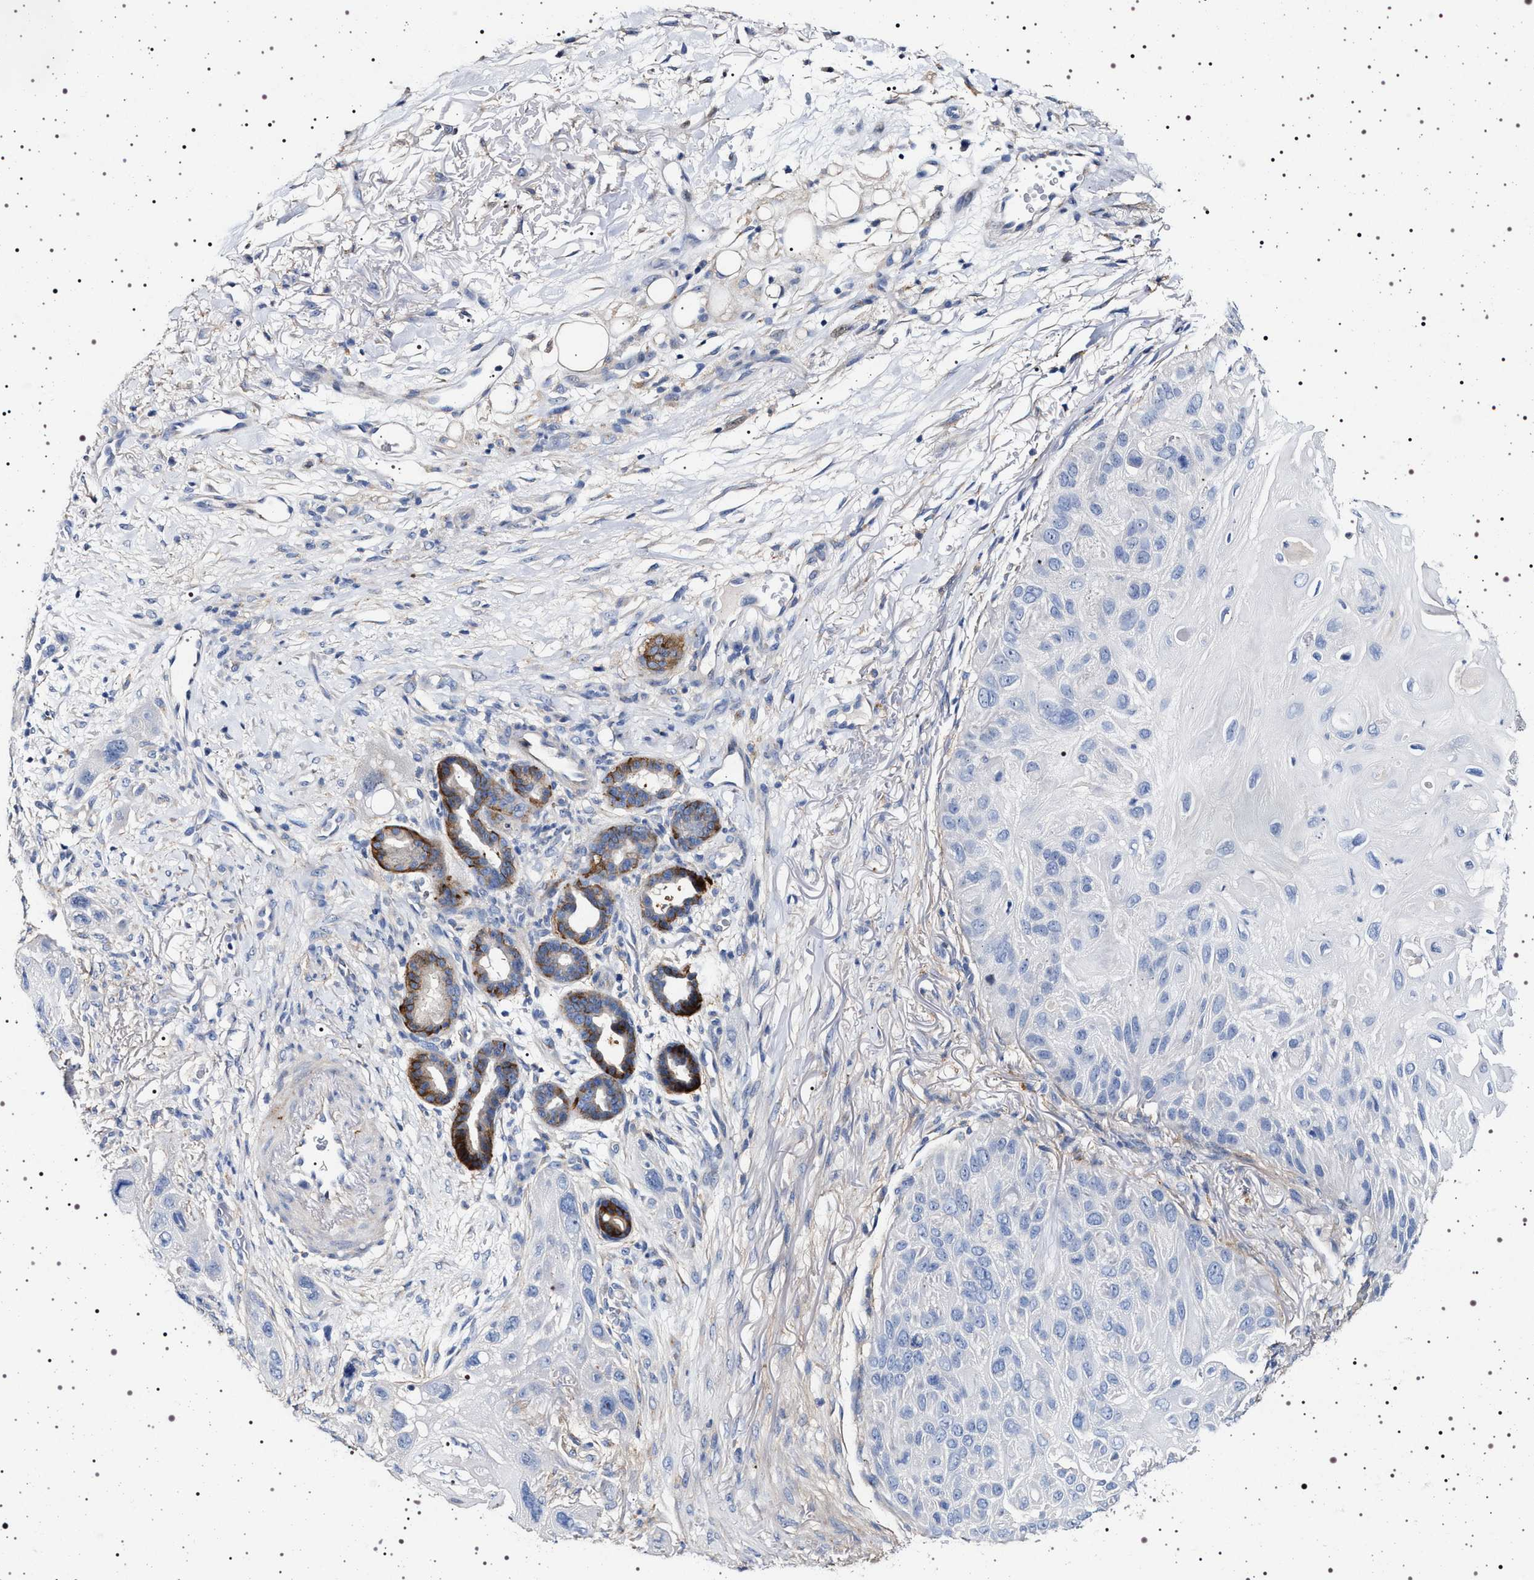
{"staining": {"intensity": "negative", "quantity": "none", "location": "none"}, "tissue": "skin cancer", "cell_type": "Tumor cells", "image_type": "cancer", "snomed": [{"axis": "morphology", "description": "Squamous cell carcinoma, NOS"}, {"axis": "topography", "description": "Skin"}], "caption": "DAB immunohistochemical staining of skin squamous cell carcinoma displays no significant staining in tumor cells.", "gene": "NAALADL2", "patient": {"sex": "female", "age": 77}}